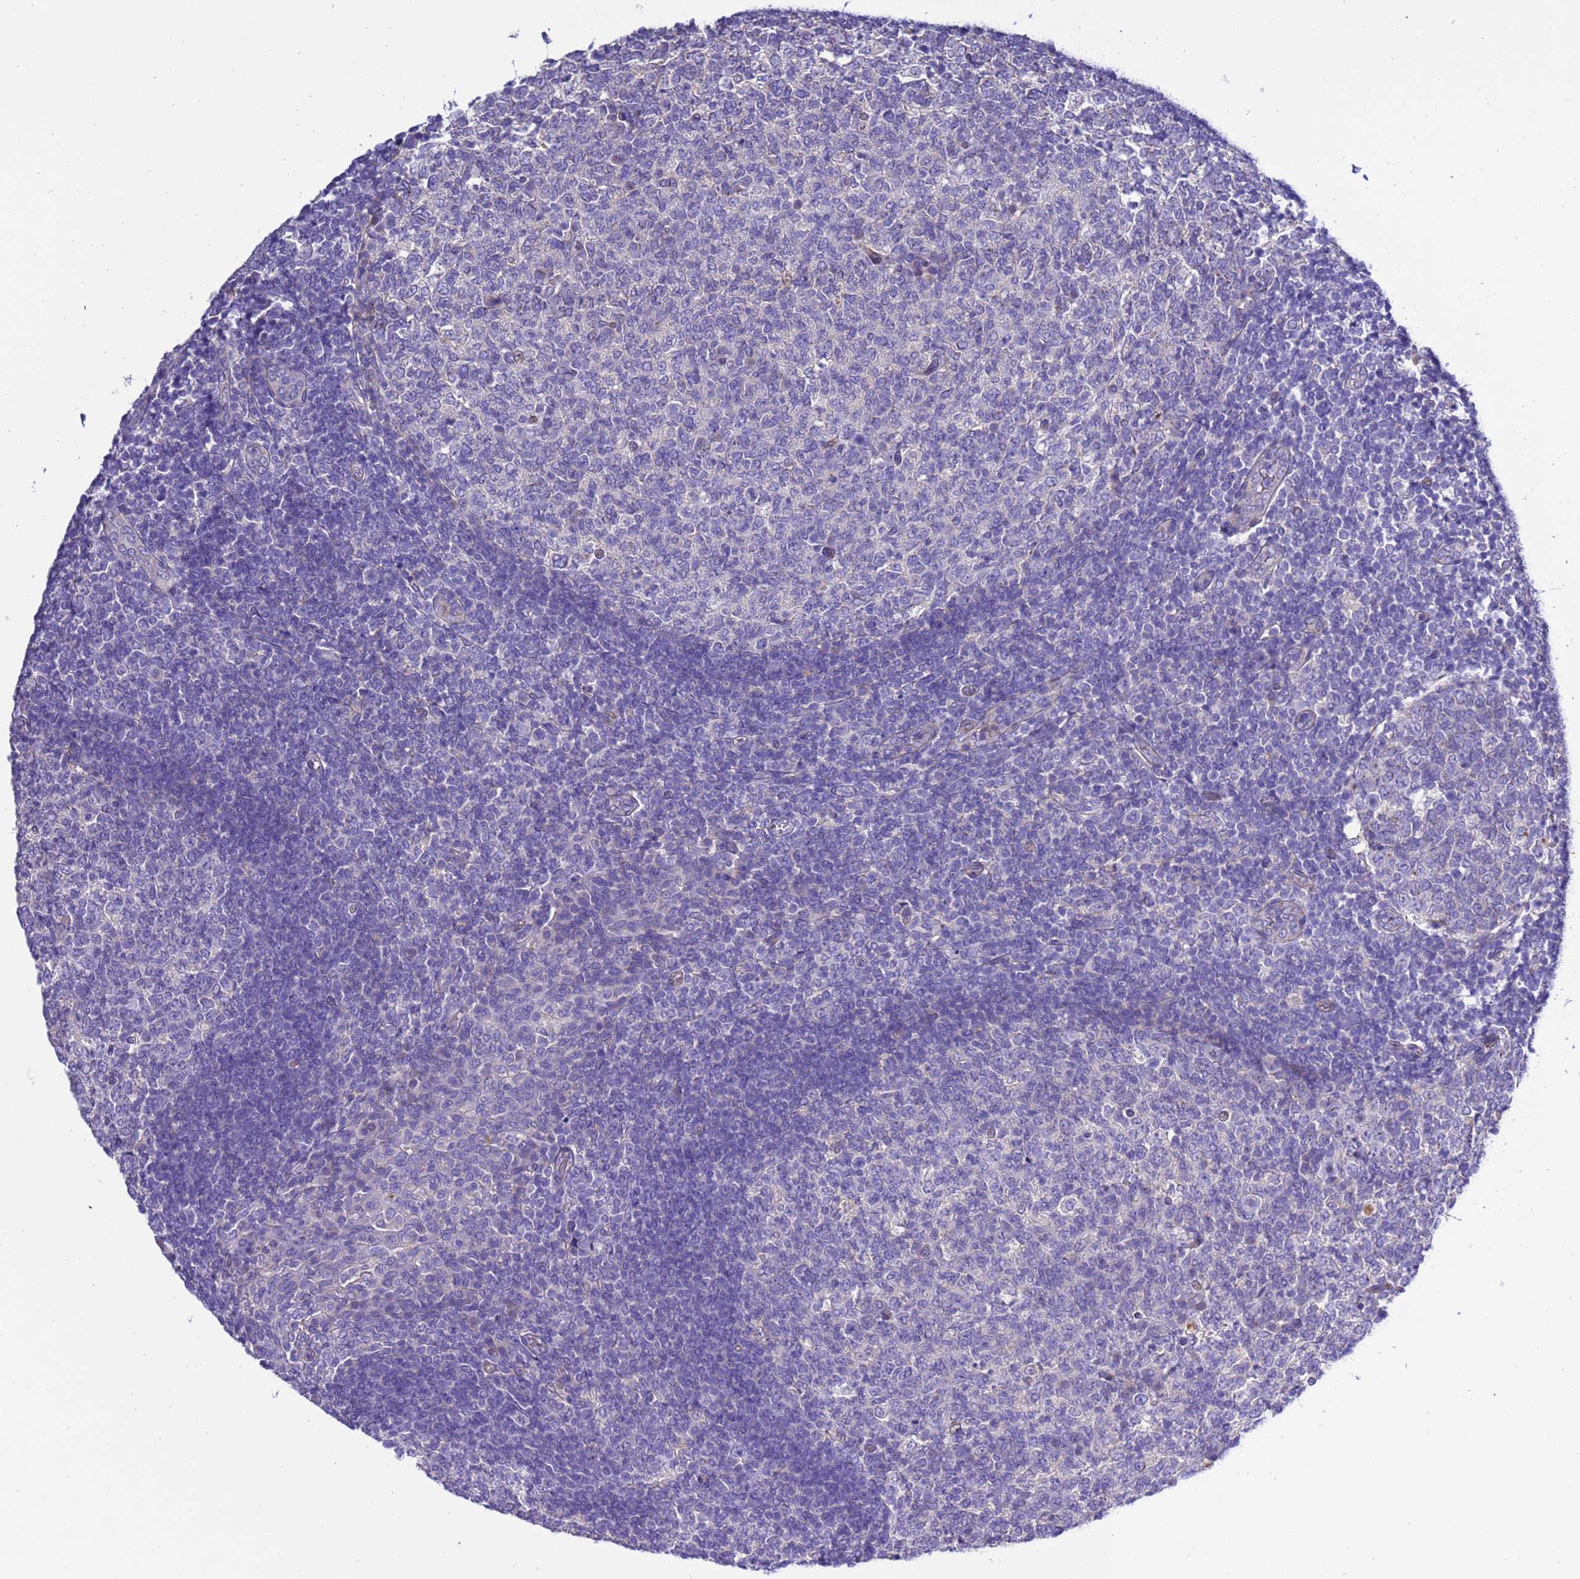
{"staining": {"intensity": "negative", "quantity": "none", "location": "none"}, "tissue": "tonsil", "cell_type": "Germinal center cells", "image_type": "normal", "snomed": [{"axis": "morphology", "description": "Normal tissue, NOS"}, {"axis": "topography", "description": "Tonsil"}], "caption": "This image is of normal tonsil stained with IHC to label a protein in brown with the nuclei are counter-stained blue. There is no expression in germinal center cells.", "gene": "KICS2", "patient": {"sex": "female", "age": 19}}